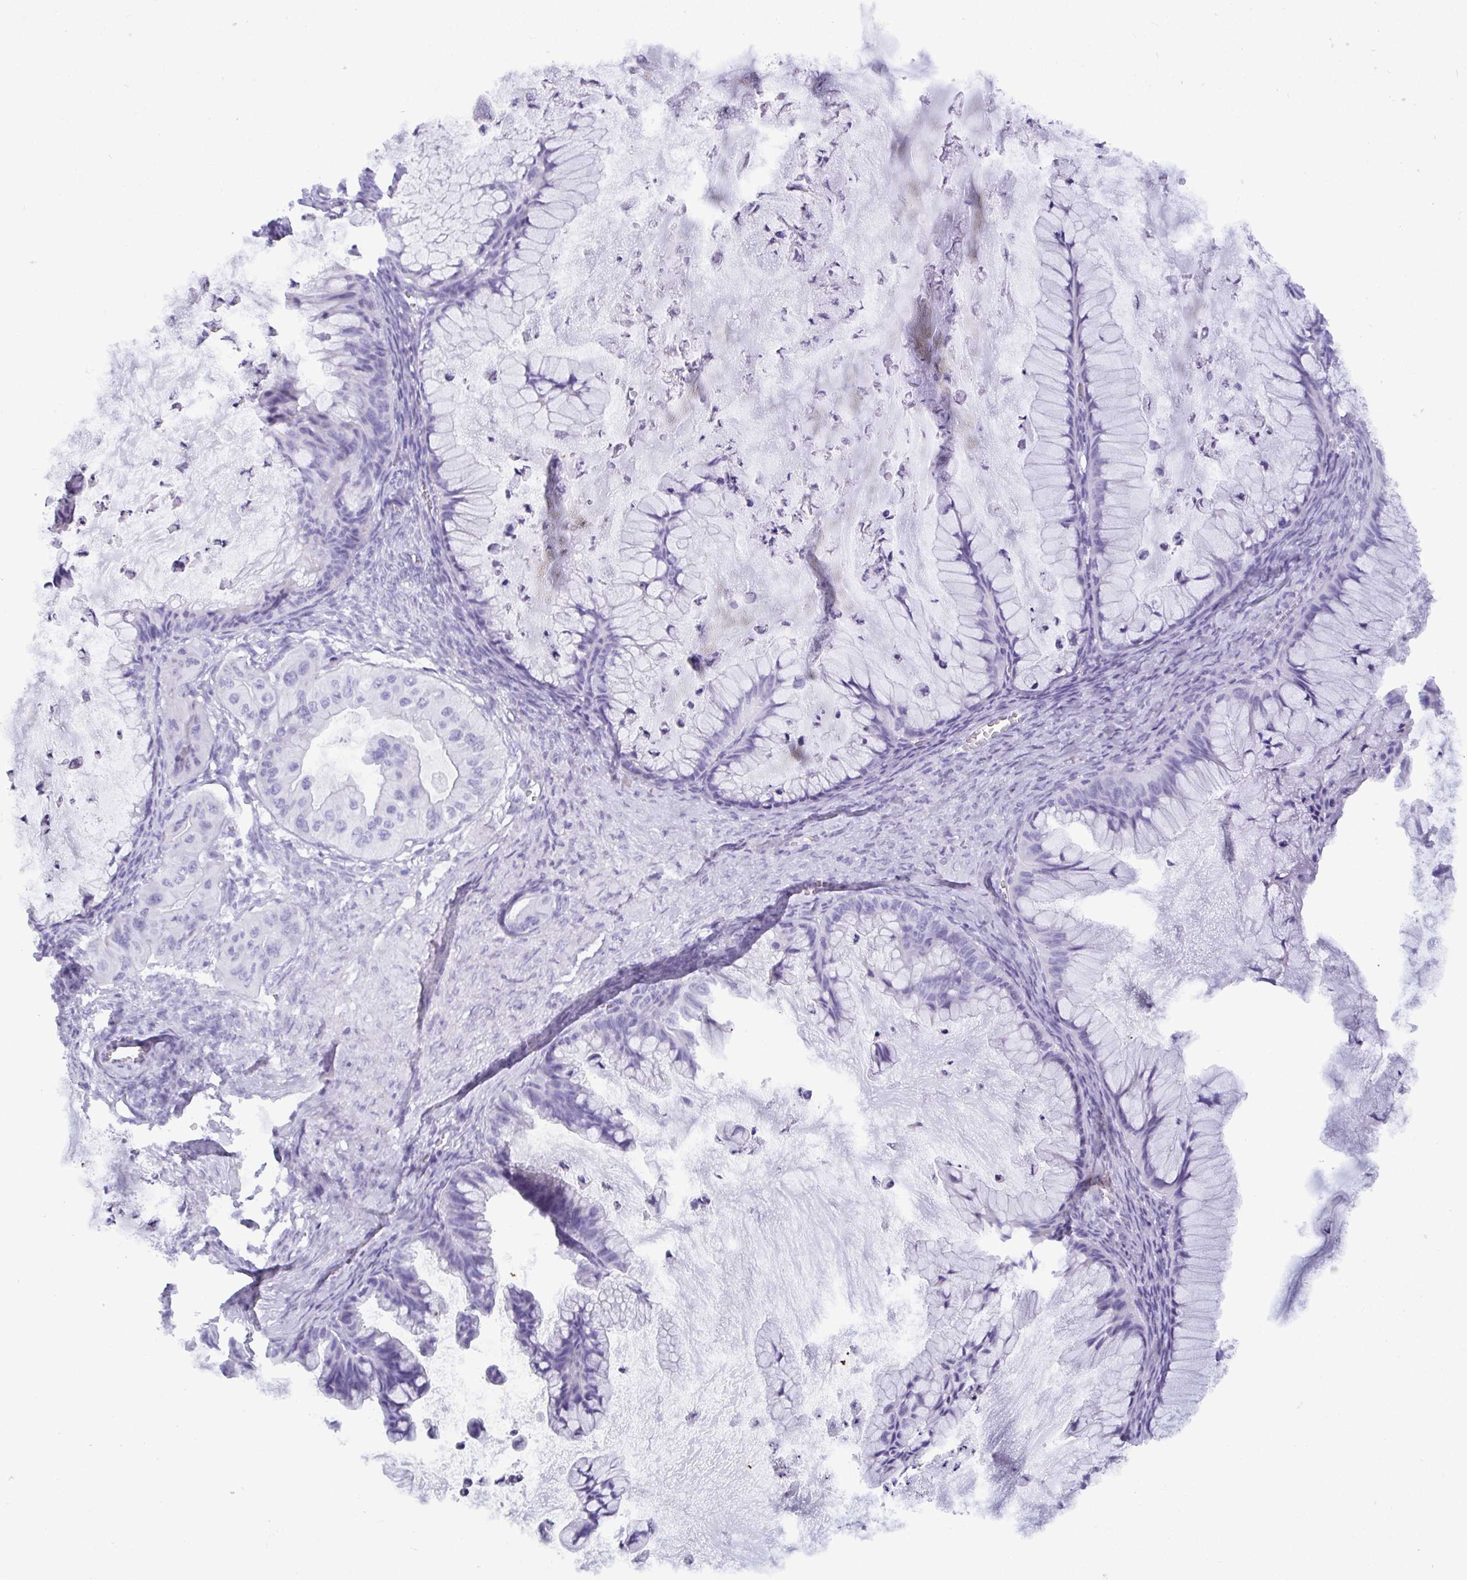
{"staining": {"intensity": "negative", "quantity": "none", "location": "none"}, "tissue": "ovarian cancer", "cell_type": "Tumor cells", "image_type": "cancer", "snomed": [{"axis": "morphology", "description": "Cystadenocarcinoma, mucinous, NOS"}, {"axis": "topography", "description": "Ovary"}], "caption": "Immunohistochemistry of human ovarian cancer (mucinous cystadenocarcinoma) demonstrates no staining in tumor cells.", "gene": "C4orf33", "patient": {"sex": "female", "age": 72}}